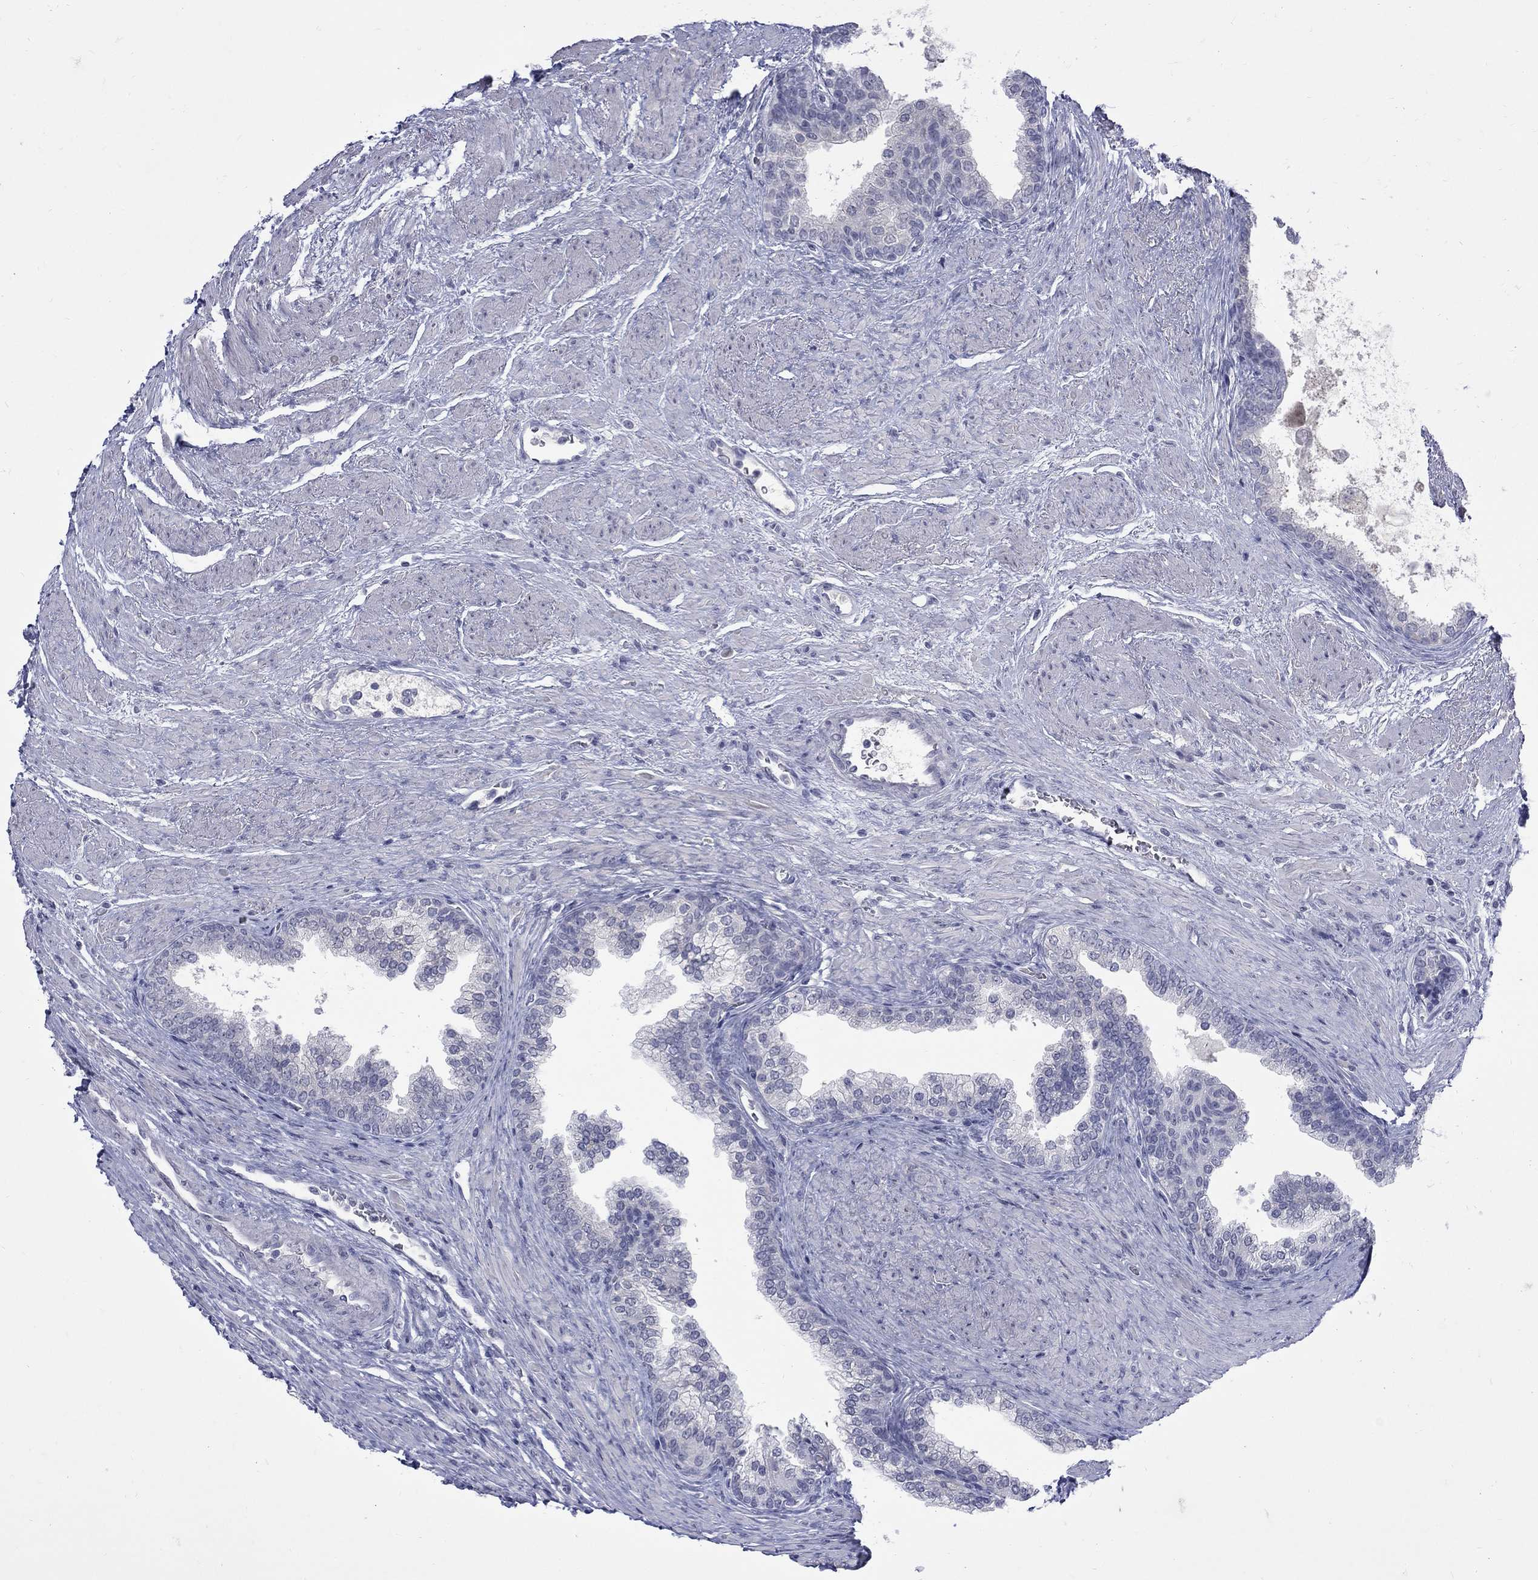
{"staining": {"intensity": "negative", "quantity": "none", "location": "none"}, "tissue": "prostate cancer", "cell_type": "Tumor cells", "image_type": "cancer", "snomed": [{"axis": "morphology", "description": "Adenocarcinoma, NOS"}, {"axis": "topography", "description": "Prostate and seminal vesicle, NOS"}, {"axis": "topography", "description": "Prostate"}], "caption": "Immunohistochemistry photomicrograph of human adenocarcinoma (prostate) stained for a protein (brown), which displays no positivity in tumor cells.", "gene": "CTNND2", "patient": {"sex": "male", "age": 62}}